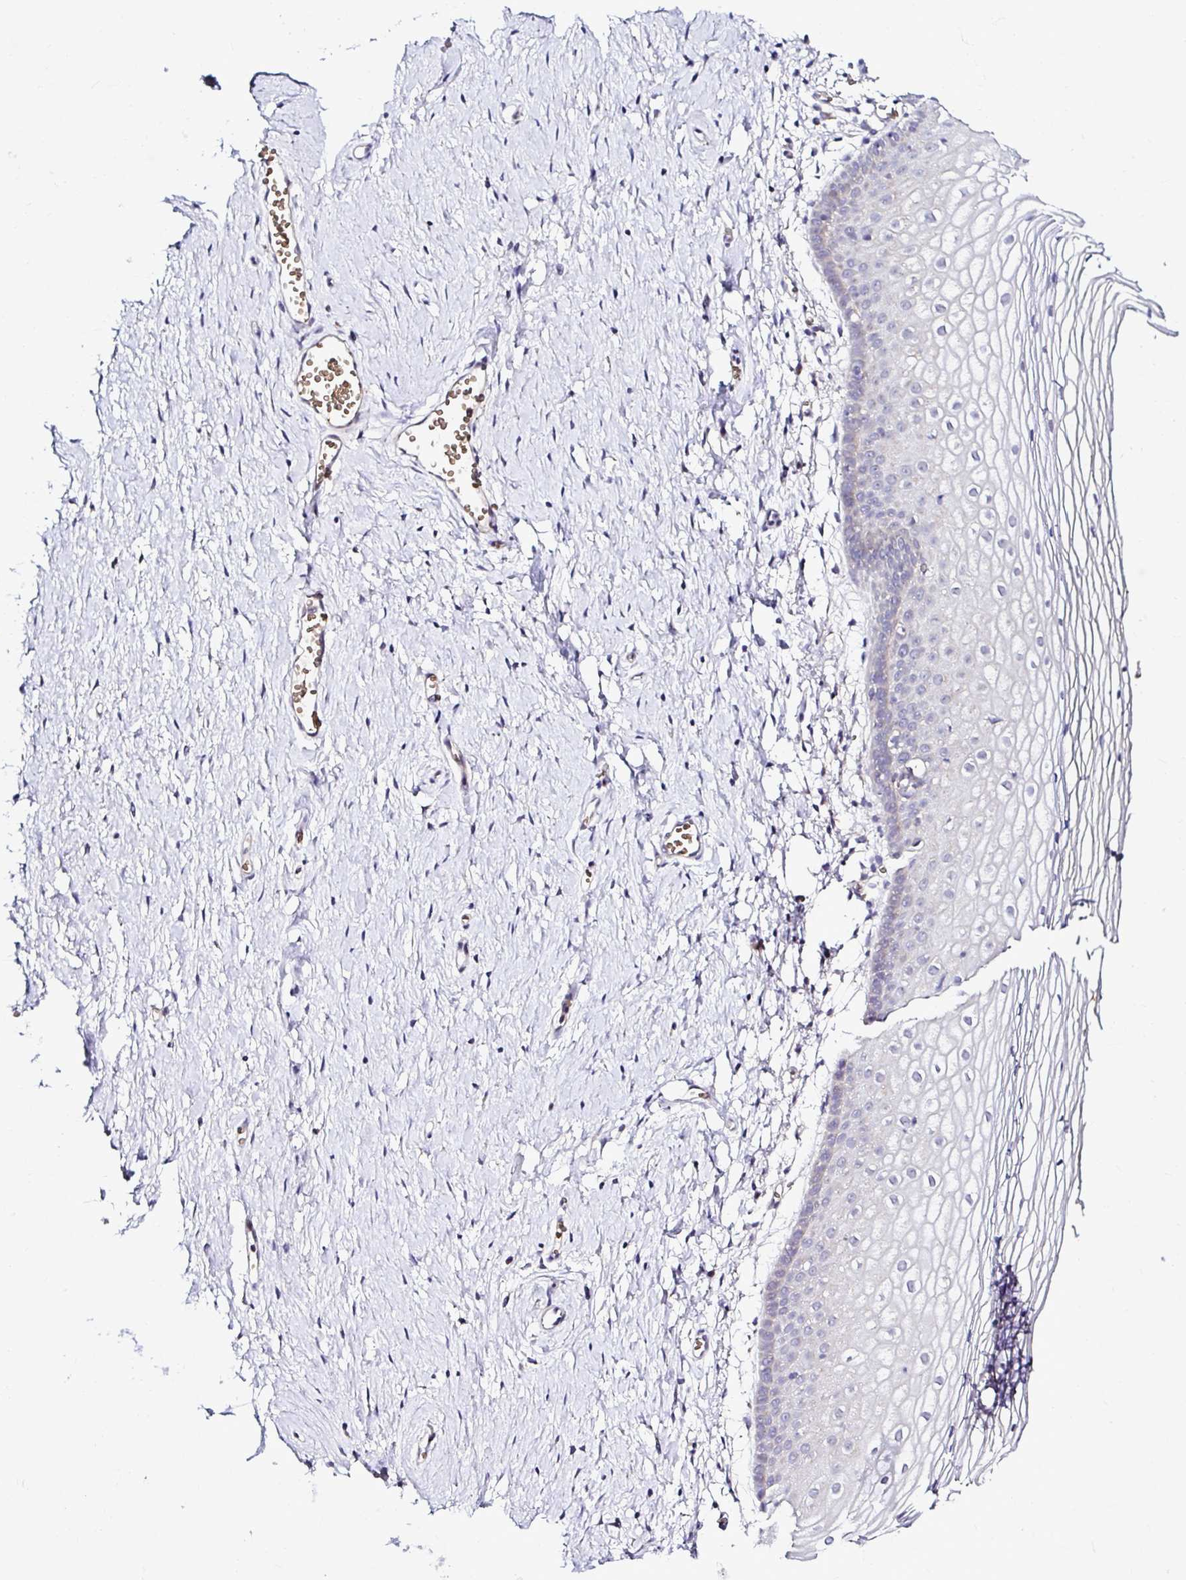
{"staining": {"intensity": "weak", "quantity": "<25%", "location": "cytoplasmic/membranous"}, "tissue": "vagina", "cell_type": "Squamous epithelial cells", "image_type": "normal", "snomed": [{"axis": "morphology", "description": "Normal tissue, NOS"}, {"axis": "topography", "description": "Vagina"}], "caption": "Vagina stained for a protein using IHC displays no staining squamous epithelial cells.", "gene": "DEPDC5", "patient": {"sex": "female", "age": 56}}